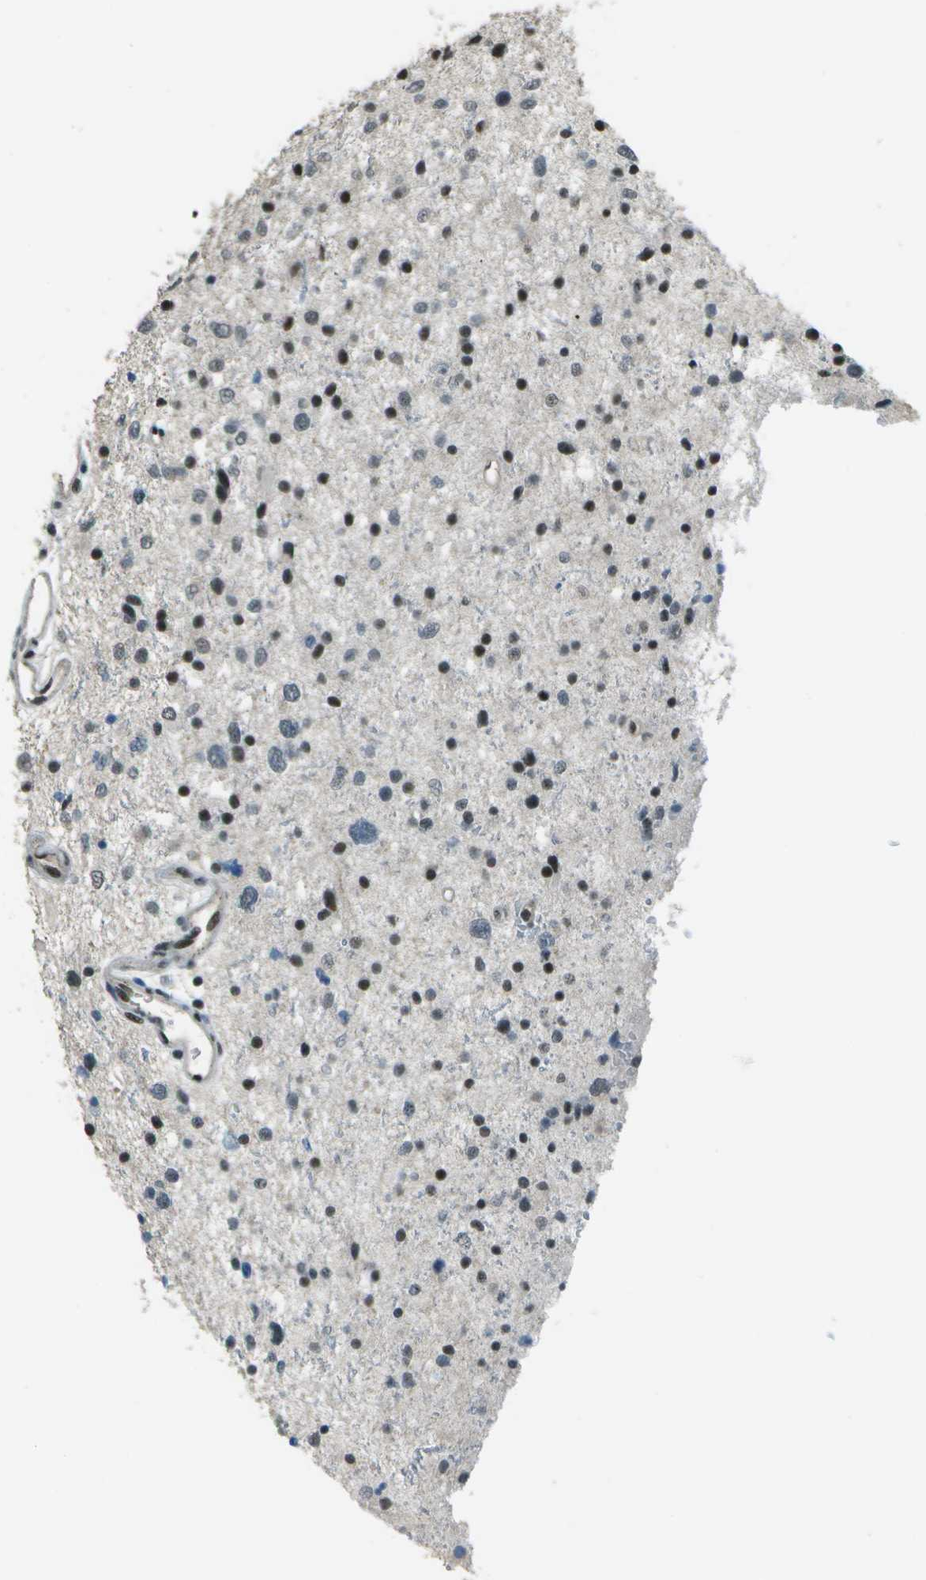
{"staining": {"intensity": "moderate", "quantity": "25%-75%", "location": "nuclear"}, "tissue": "glioma", "cell_type": "Tumor cells", "image_type": "cancer", "snomed": [{"axis": "morphology", "description": "Glioma, malignant, Low grade"}, {"axis": "topography", "description": "Brain"}], "caption": "The immunohistochemical stain labels moderate nuclear staining in tumor cells of glioma tissue.", "gene": "DEPDC1", "patient": {"sex": "female", "age": 37}}